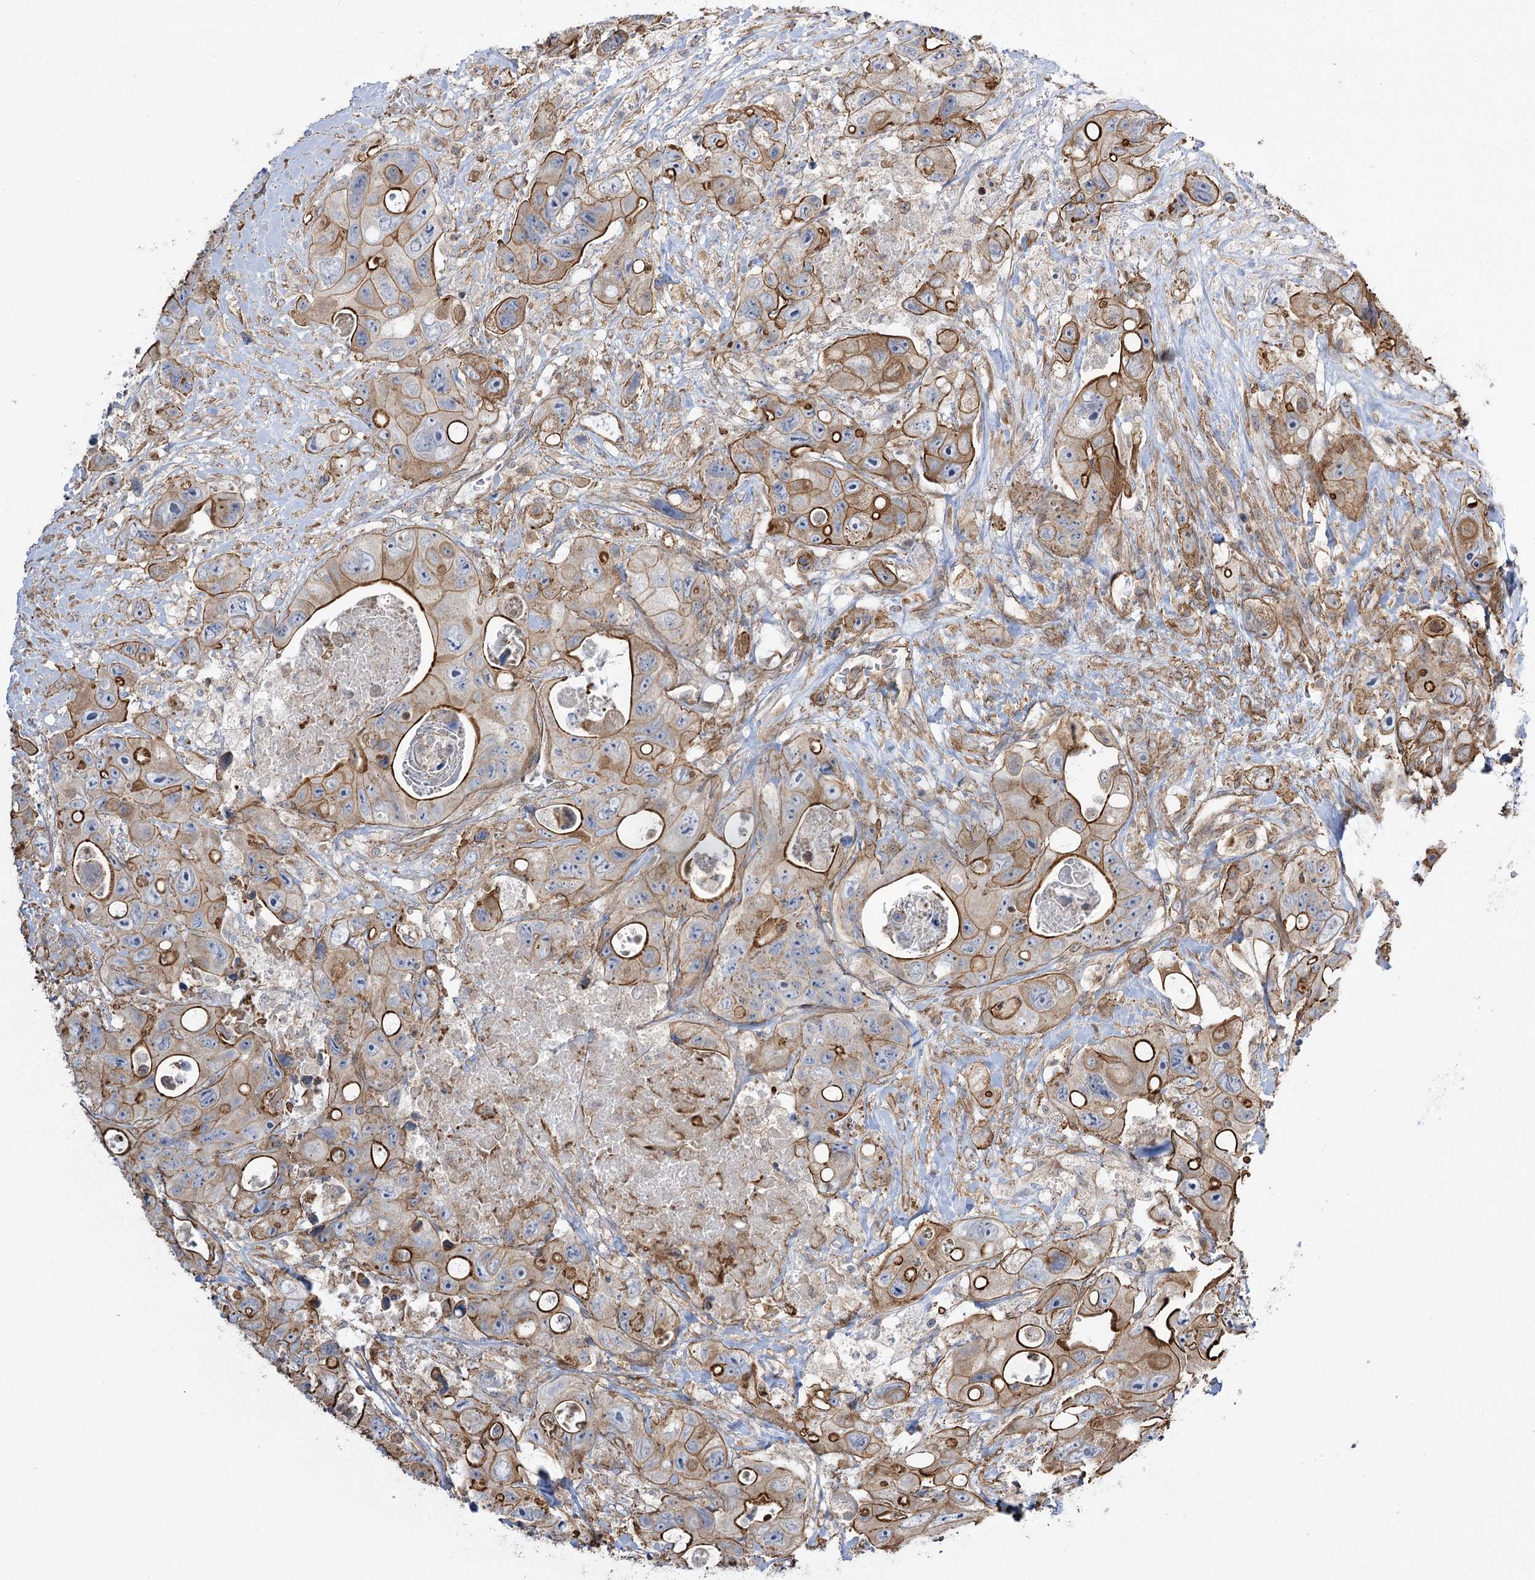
{"staining": {"intensity": "strong", "quantity": ">75%", "location": "cytoplasmic/membranous"}, "tissue": "colorectal cancer", "cell_type": "Tumor cells", "image_type": "cancer", "snomed": [{"axis": "morphology", "description": "Adenocarcinoma, NOS"}, {"axis": "topography", "description": "Colon"}], "caption": "DAB immunohistochemical staining of colorectal cancer (adenocarcinoma) reveals strong cytoplasmic/membranous protein expression in about >75% of tumor cells. (DAB (3,3'-diaminobenzidine) = brown stain, brightfield microscopy at high magnification).", "gene": "SH3BP5L", "patient": {"sex": "female", "age": 46}}